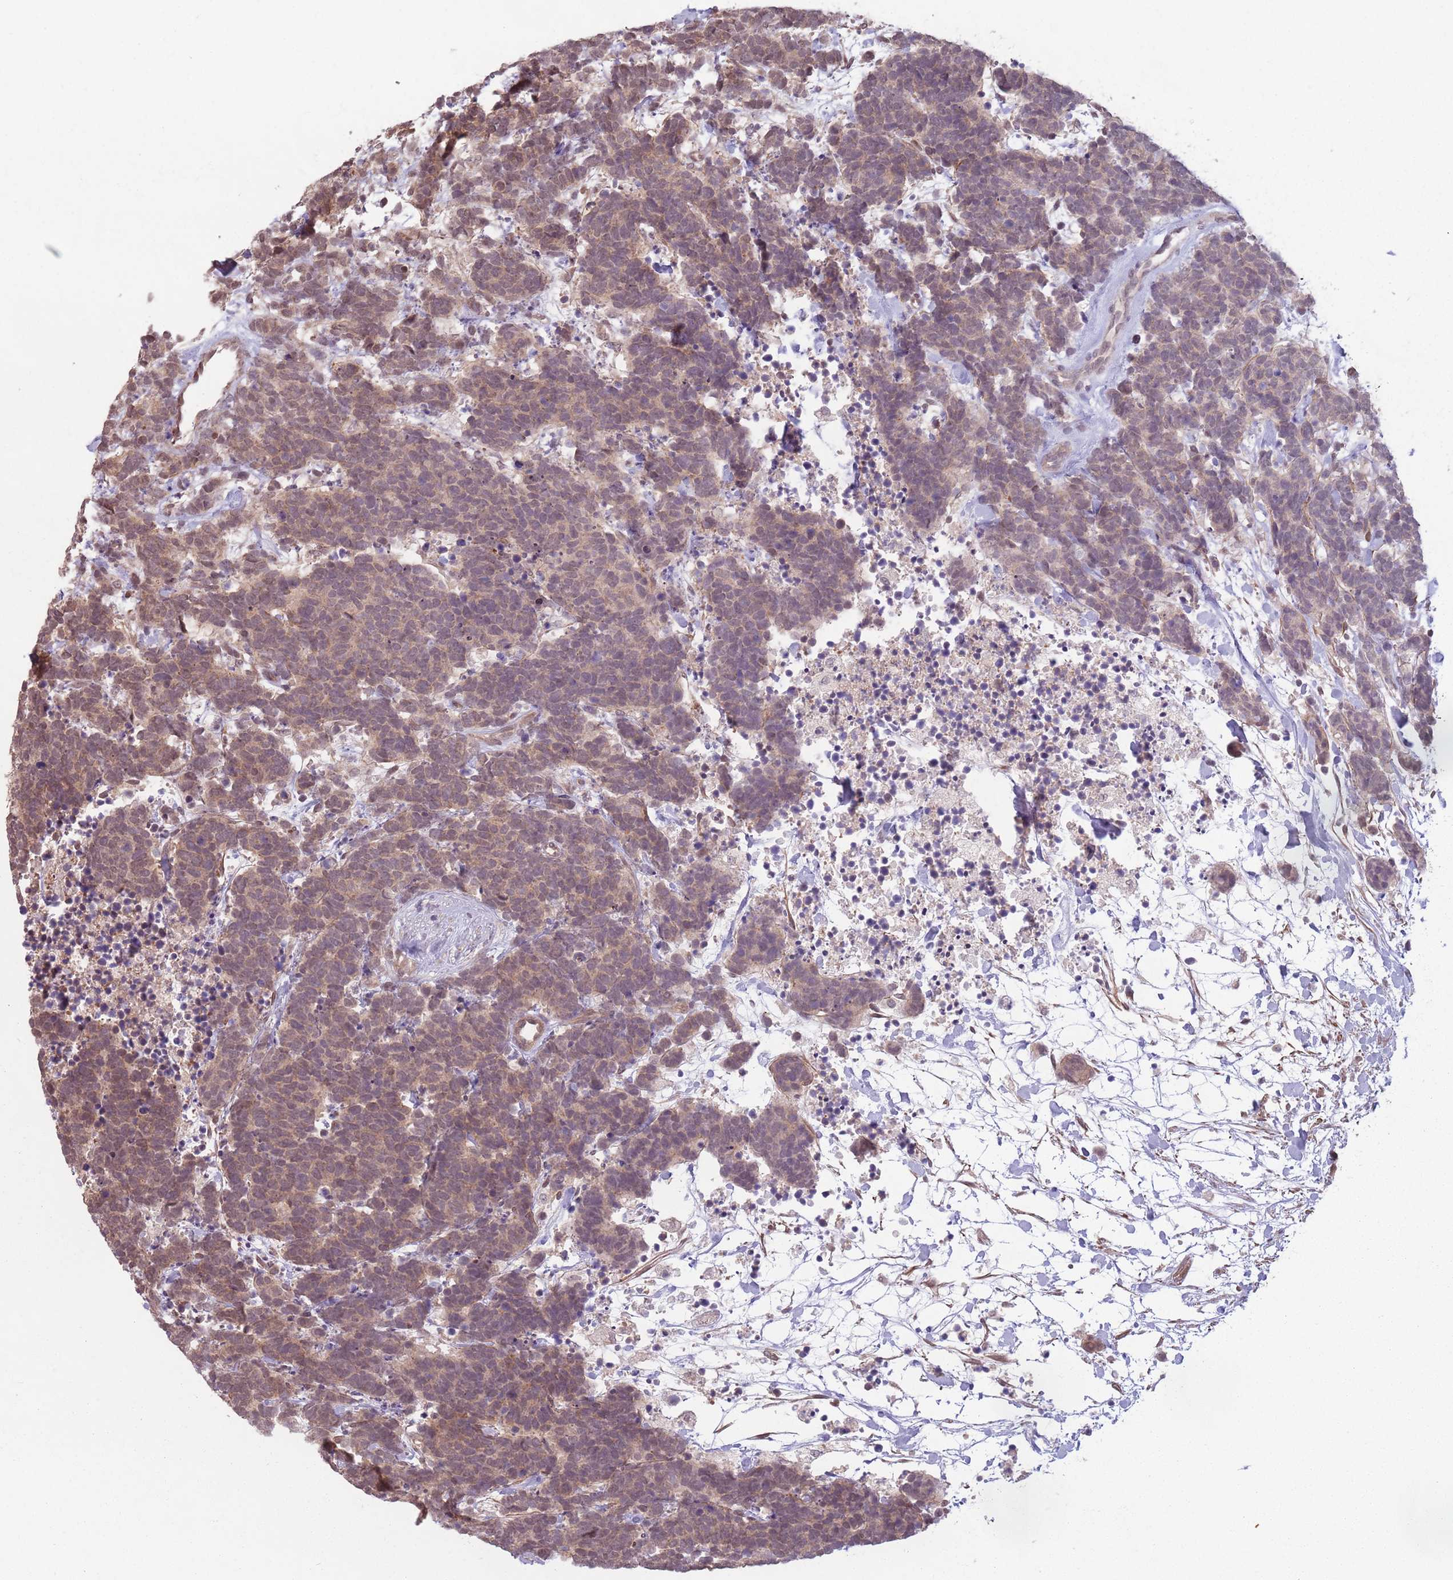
{"staining": {"intensity": "weak", "quantity": "25%-75%", "location": "cytoplasmic/membranous"}, "tissue": "carcinoid", "cell_type": "Tumor cells", "image_type": "cancer", "snomed": [{"axis": "morphology", "description": "Carcinoma, NOS"}, {"axis": "morphology", "description": "Carcinoid, malignant, NOS"}, {"axis": "topography", "description": "Prostate"}], "caption": "Immunohistochemical staining of carcinoid shows low levels of weak cytoplasmic/membranous expression in approximately 25%-75% of tumor cells.", "gene": "CCDC154", "patient": {"sex": "male", "age": 57}}